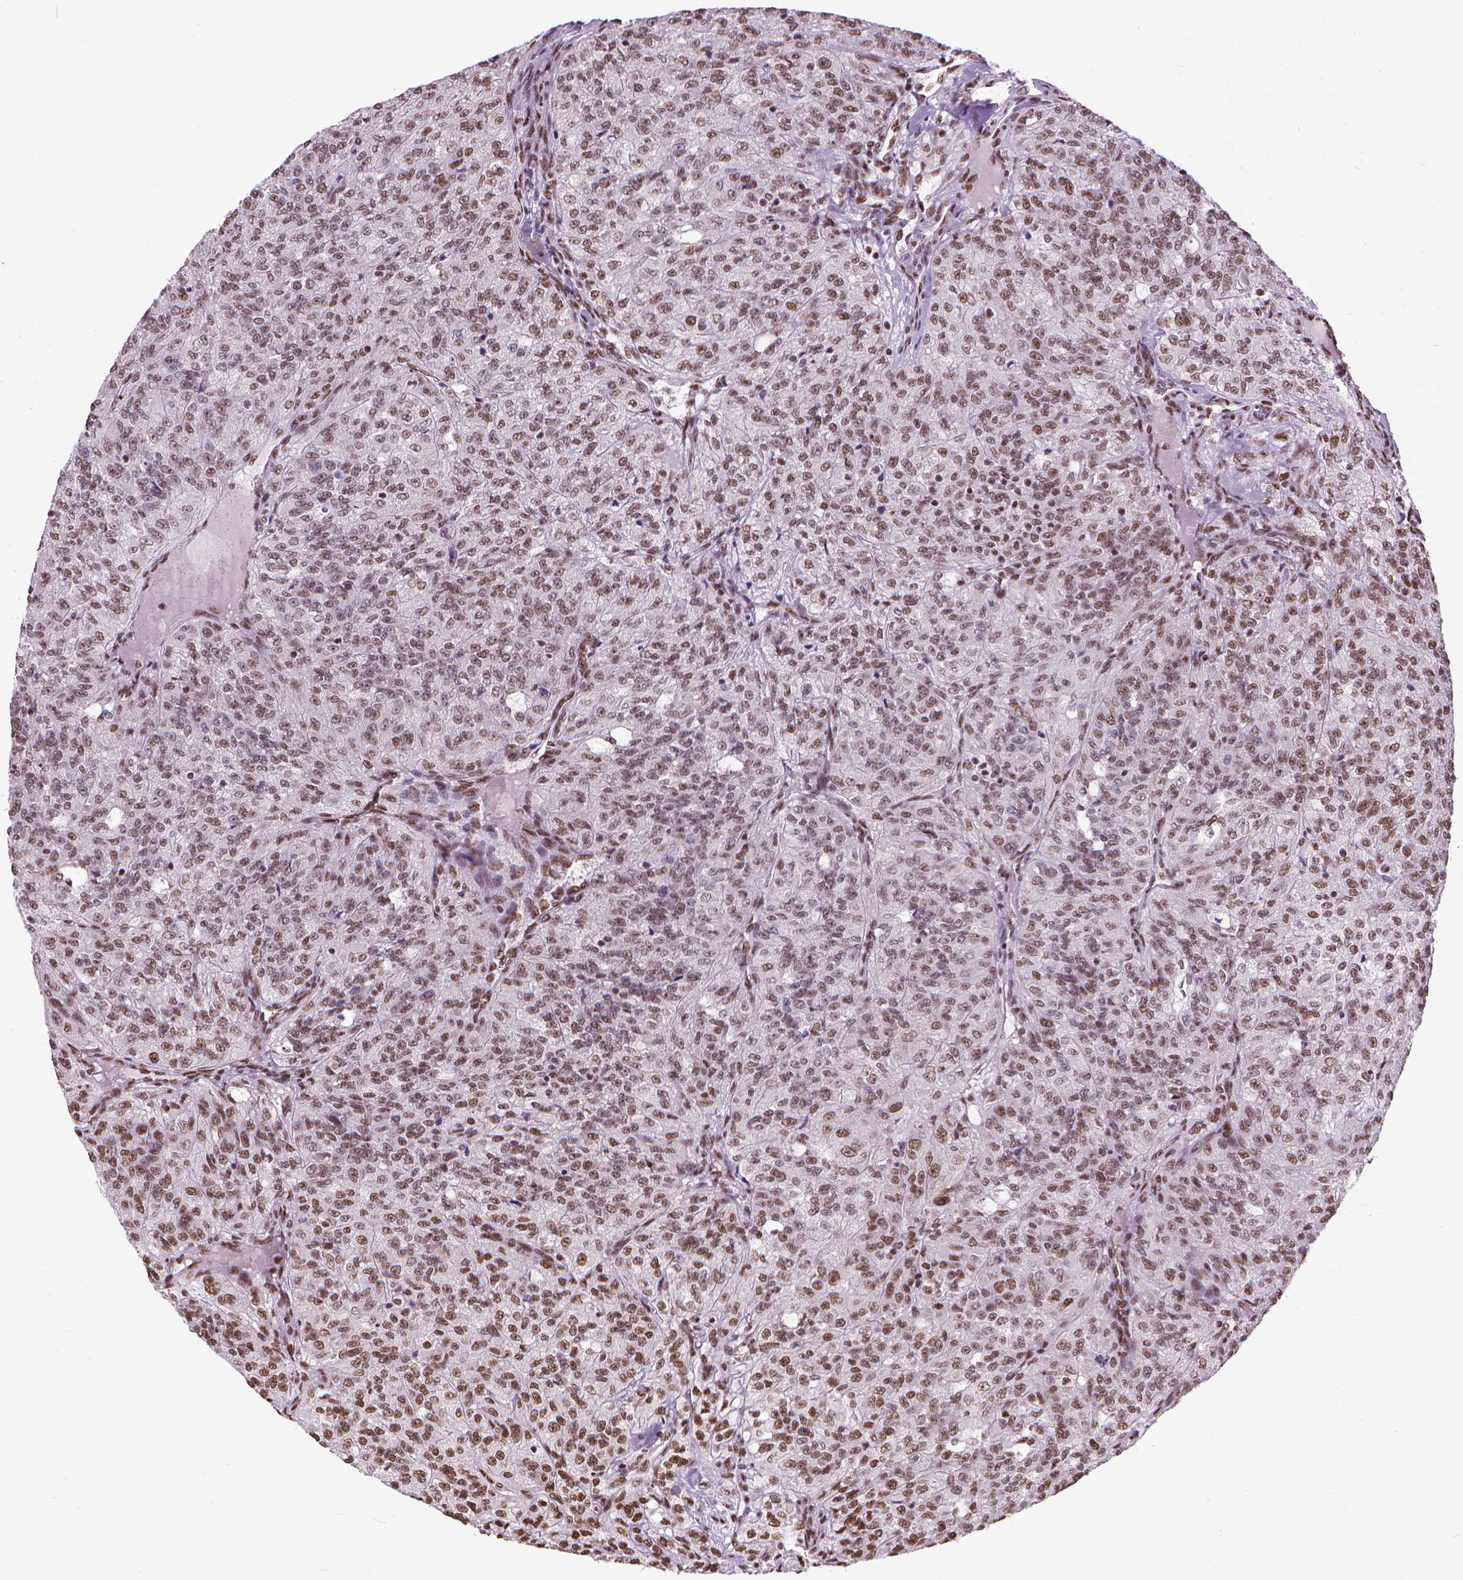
{"staining": {"intensity": "moderate", "quantity": ">75%", "location": "nuclear"}, "tissue": "renal cancer", "cell_type": "Tumor cells", "image_type": "cancer", "snomed": [{"axis": "morphology", "description": "Adenocarcinoma, NOS"}, {"axis": "topography", "description": "Kidney"}], "caption": "Human renal adenocarcinoma stained for a protein (brown) shows moderate nuclear positive staining in approximately >75% of tumor cells.", "gene": "AKAP8", "patient": {"sex": "female", "age": 63}}